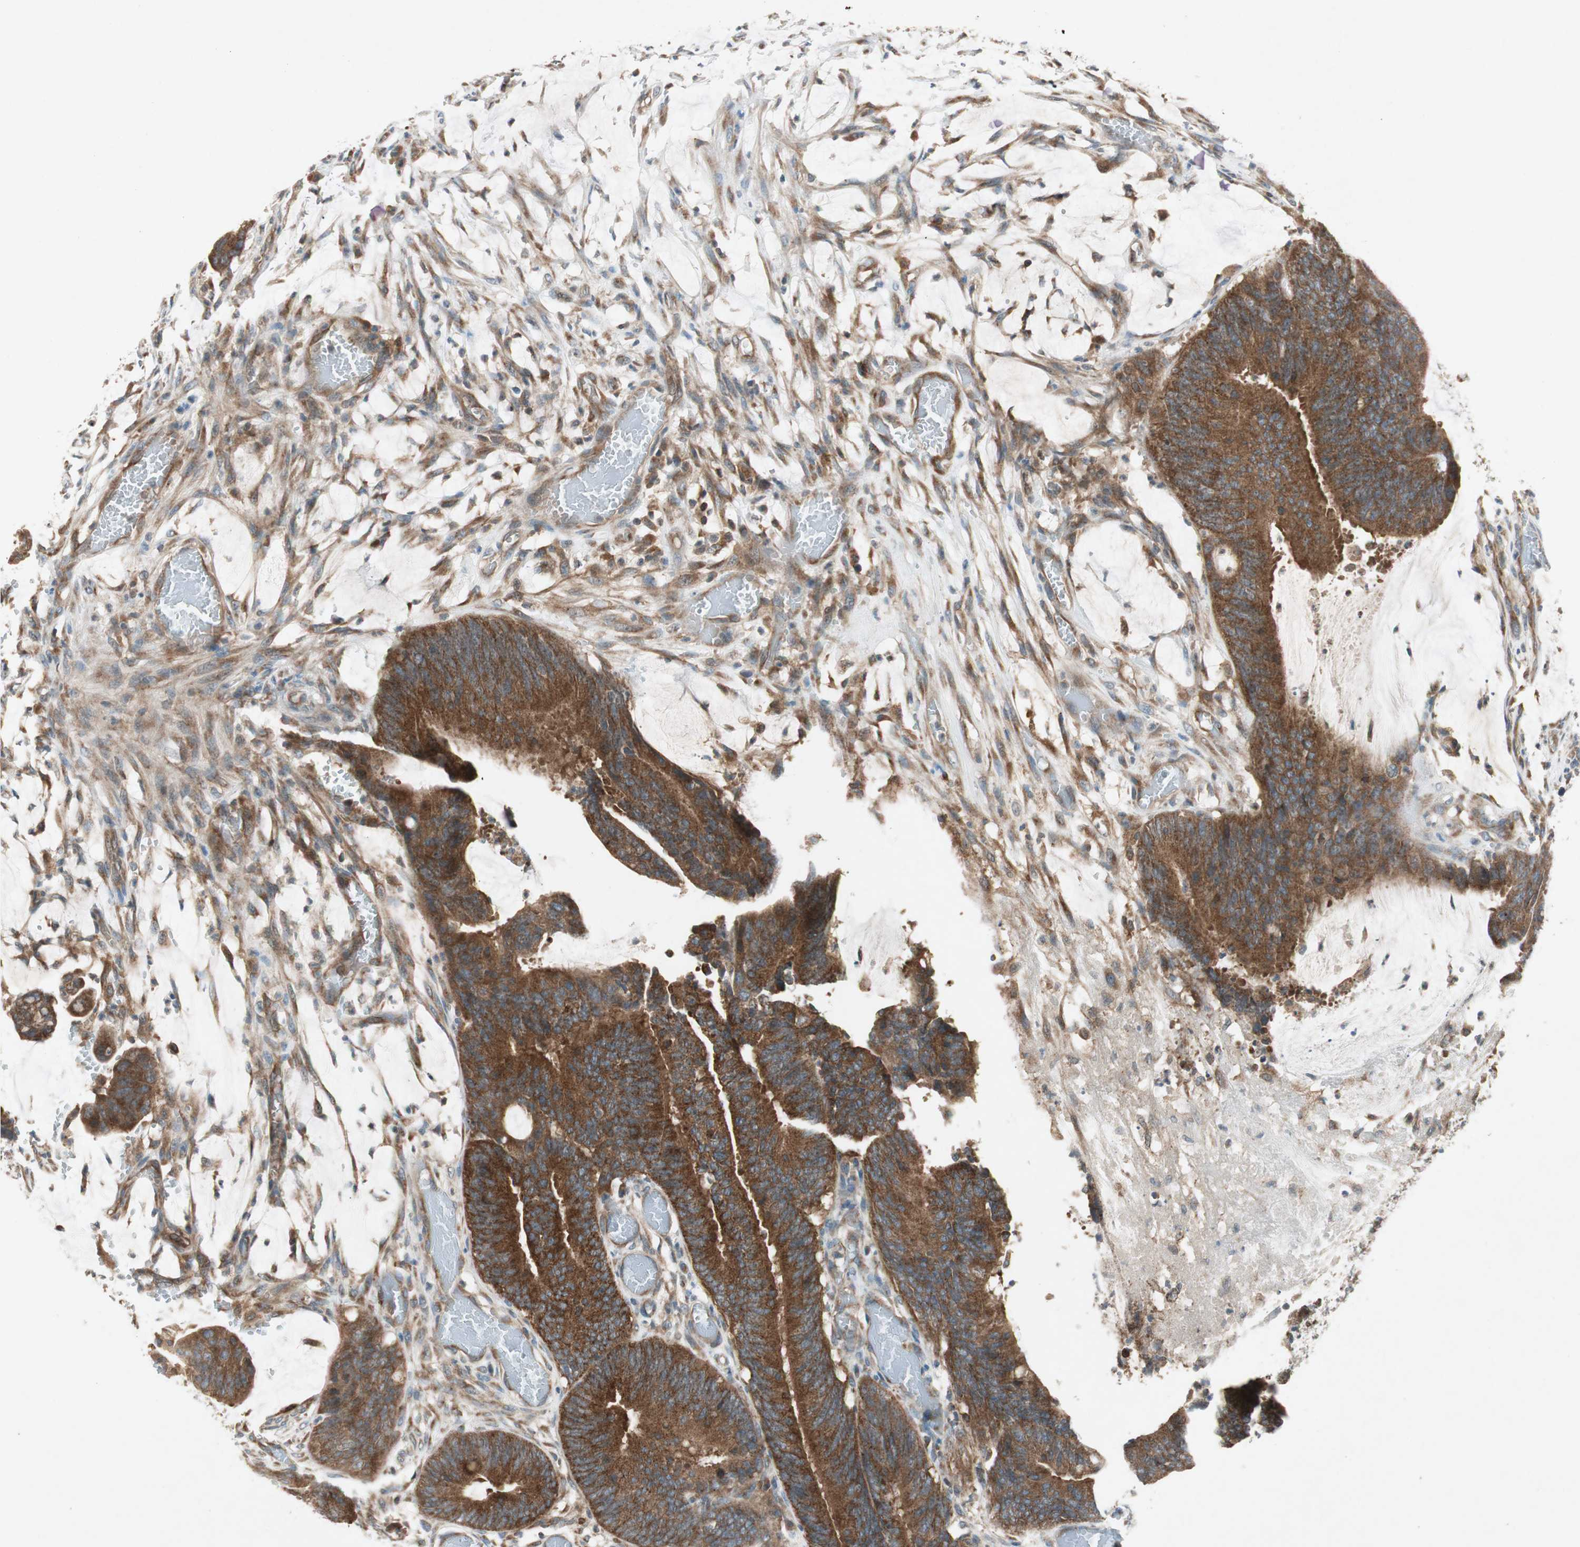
{"staining": {"intensity": "strong", "quantity": ">75%", "location": "cytoplasmic/membranous"}, "tissue": "colorectal cancer", "cell_type": "Tumor cells", "image_type": "cancer", "snomed": [{"axis": "morphology", "description": "Adenocarcinoma, NOS"}, {"axis": "topography", "description": "Rectum"}], "caption": "Colorectal adenocarcinoma was stained to show a protein in brown. There is high levels of strong cytoplasmic/membranous positivity in approximately >75% of tumor cells.", "gene": "CHADL", "patient": {"sex": "female", "age": 66}}